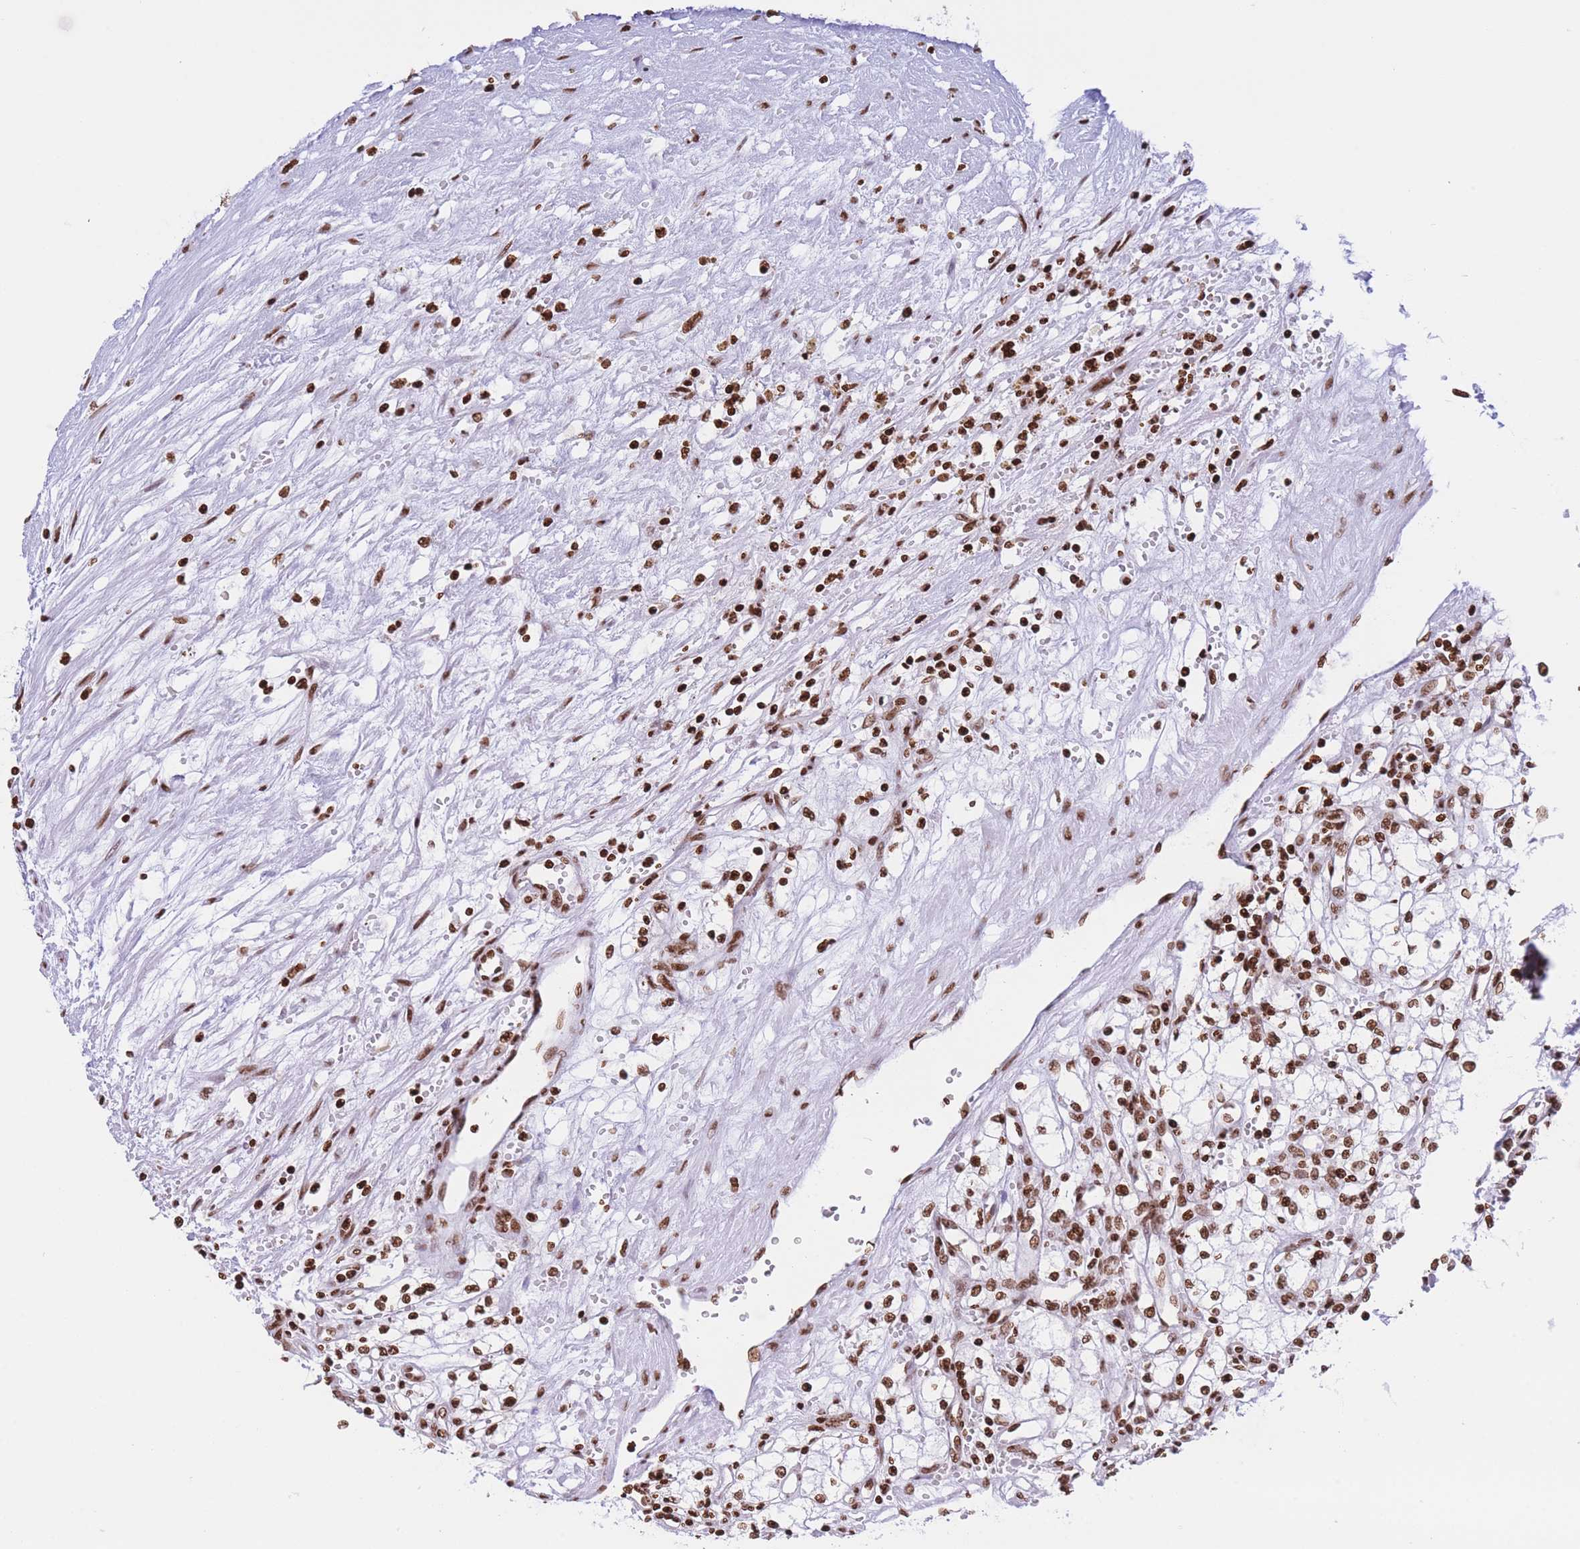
{"staining": {"intensity": "strong", "quantity": ">75%", "location": "nuclear"}, "tissue": "renal cancer", "cell_type": "Tumor cells", "image_type": "cancer", "snomed": [{"axis": "morphology", "description": "Adenocarcinoma, NOS"}, {"axis": "topography", "description": "Kidney"}], "caption": "Immunohistochemical staining of renal cancer displays strong nuclear protein expression in about >75% of tumor cells. (DAB IHC, brown staining for protein, blue staining for nuclei).", "gene": "H2BC11", "patient": {"sex": "male", "age": 59}}